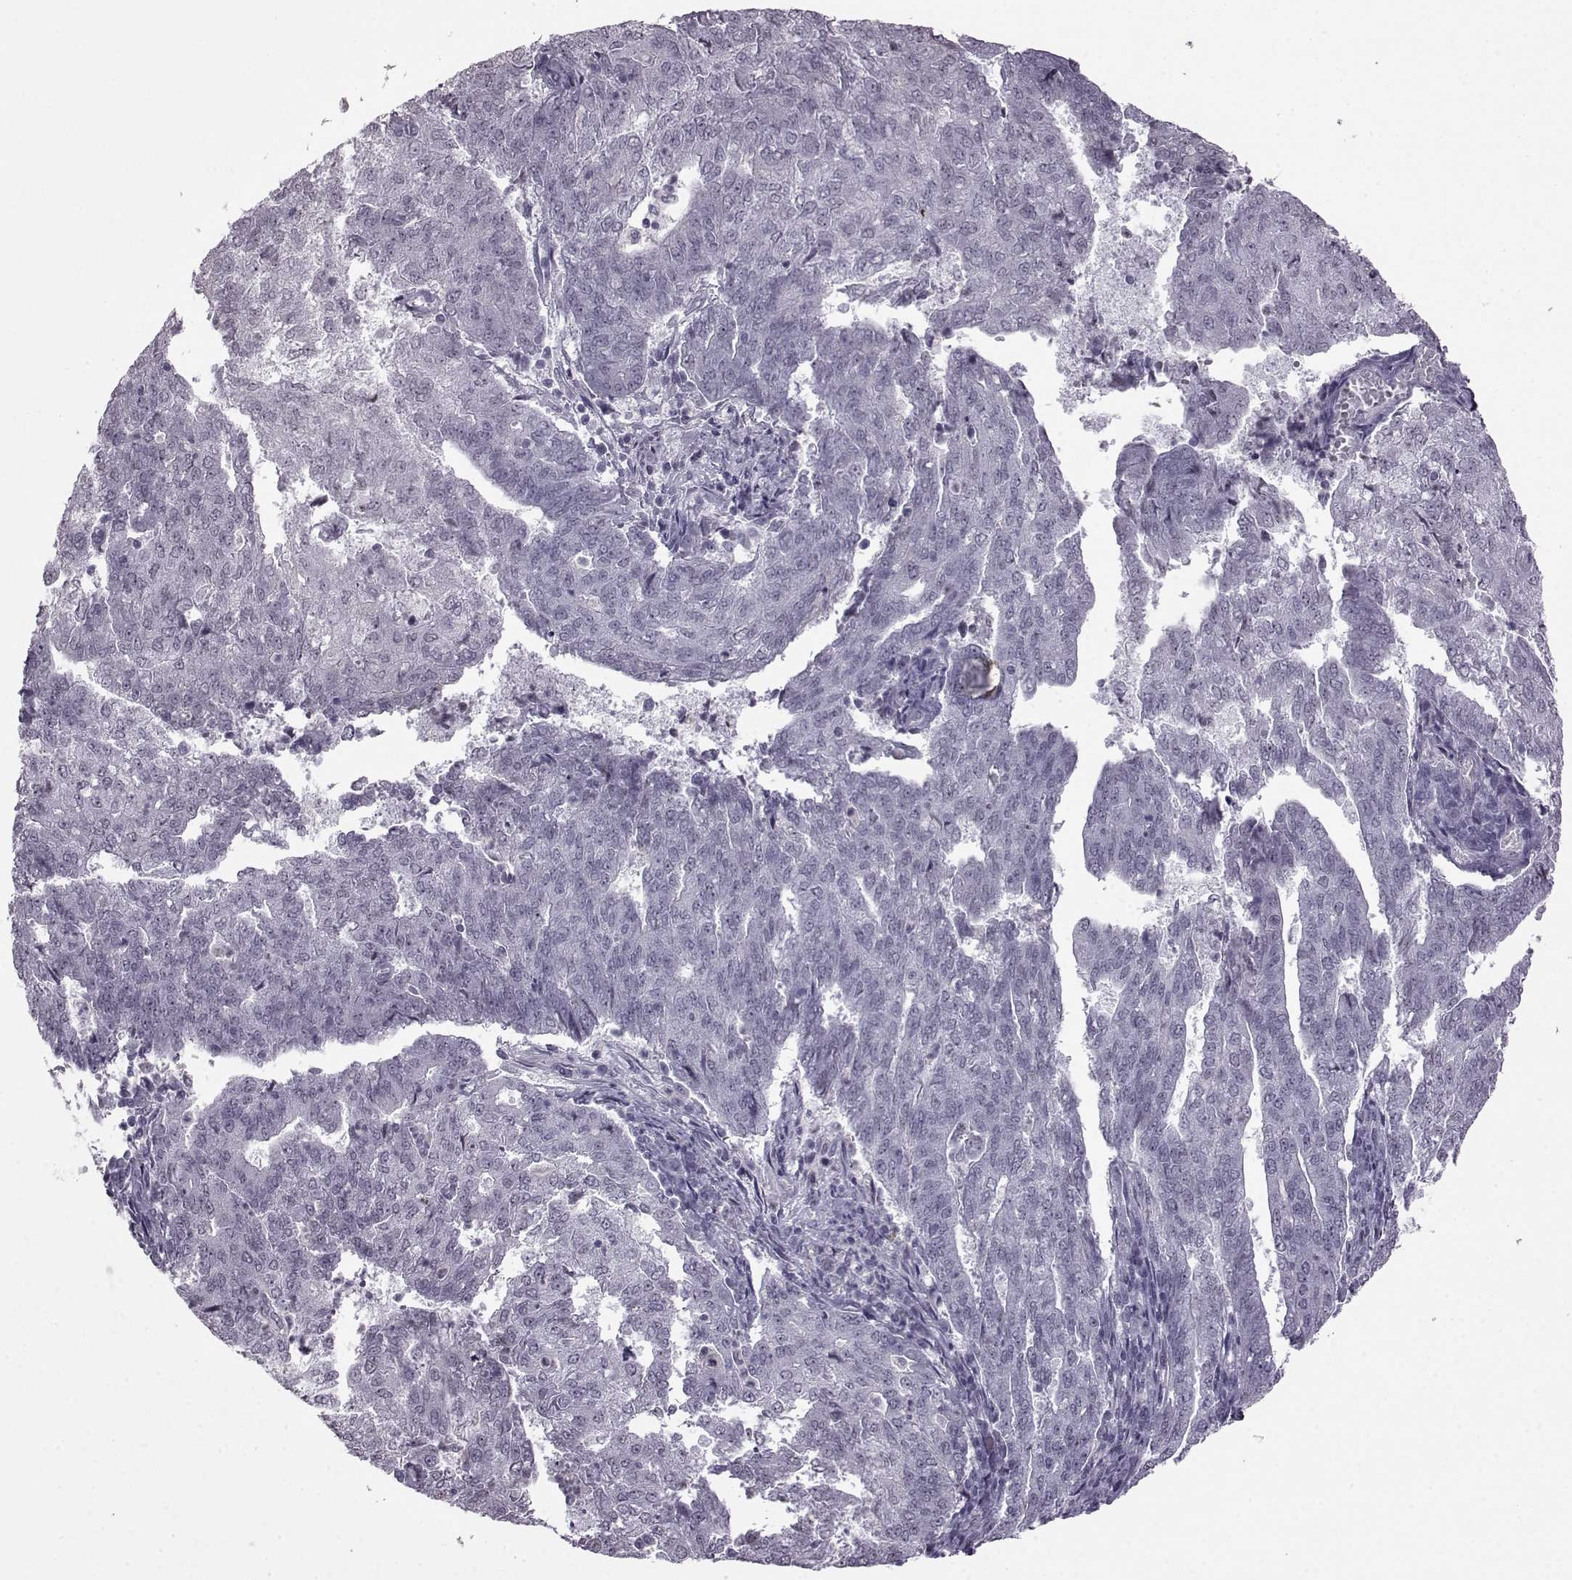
{"staining": {"intensity": "negative", "quantity": "none", "location": "none"}, "tissue": "endometrial cancer", "cell_type": "Tumor cells", "image_type": "cancer", "snomed": [{"axis": "morphology", "description": "Adenocarcinoma, NOS"}, {"axis": "topography", "description": "Endometrium"}], "caption": "High power microscopy image of an immunohistochemistry histopathology image of endometrial cancer, revealing no significant positivity in tumor cells. Brightfield microscopy of immunohistochemistry (IHC) stained with DAB (brown) and hematoxylin (blue), captured at high magnification.", "gene": "SLC28A2", "patient": {"sex": "female", "age": 82}}